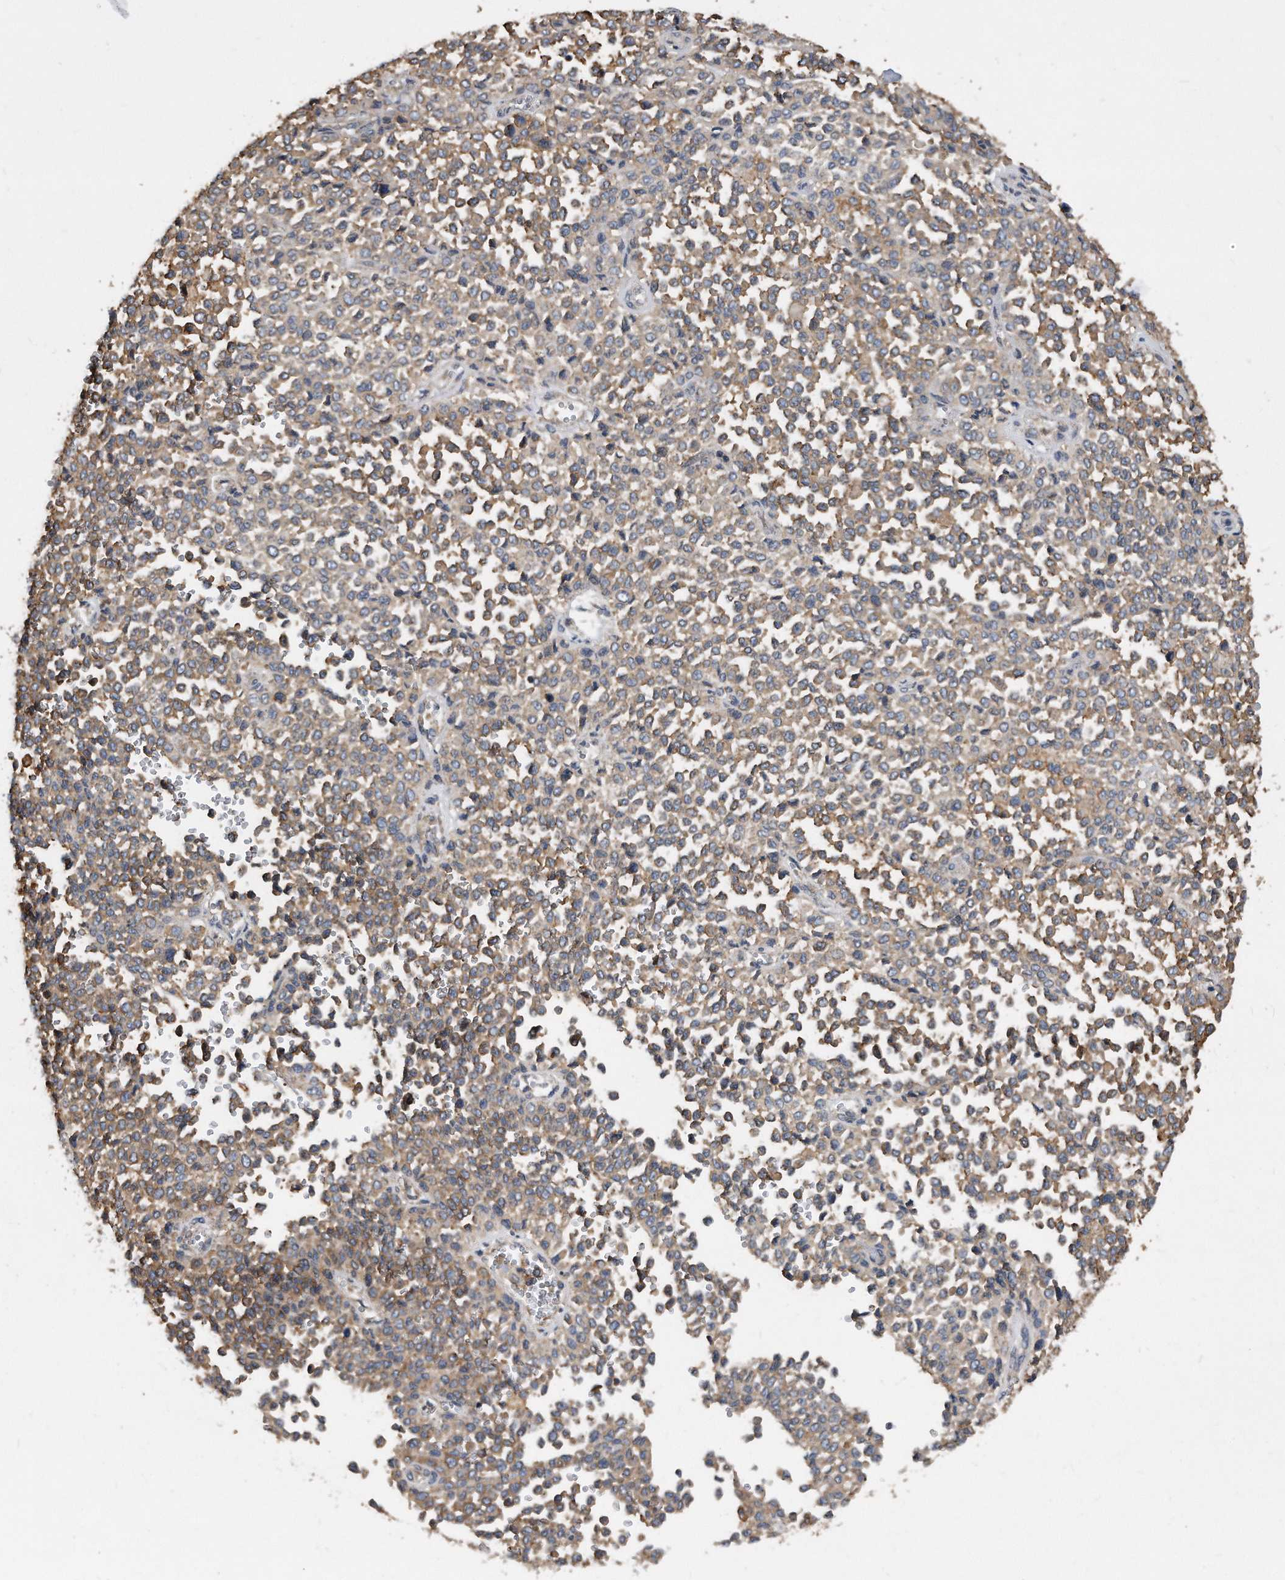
{"staining": {"intensity": "weak", "quantity": "25%-75%", "location": "cytoplasmic/membranous"}, "tissue": "melanoma", "cell_type": "Tumor cells", "image_type": "cancer", "snomed": [{"axis": "morphology", "description": "Malignant melanoma, Metastatic site"}, {"axis": "topography", "description": "Pancreas"}], "caption": "Malignant melanoma (metastatic site) tissue displays weak cytoplasmic/membranous expression in about 25%-75% of tumor cells, visualized by immunohistochemistry.", "gene": "ATG5", "patient": {"sex": "female", "age": 30}}